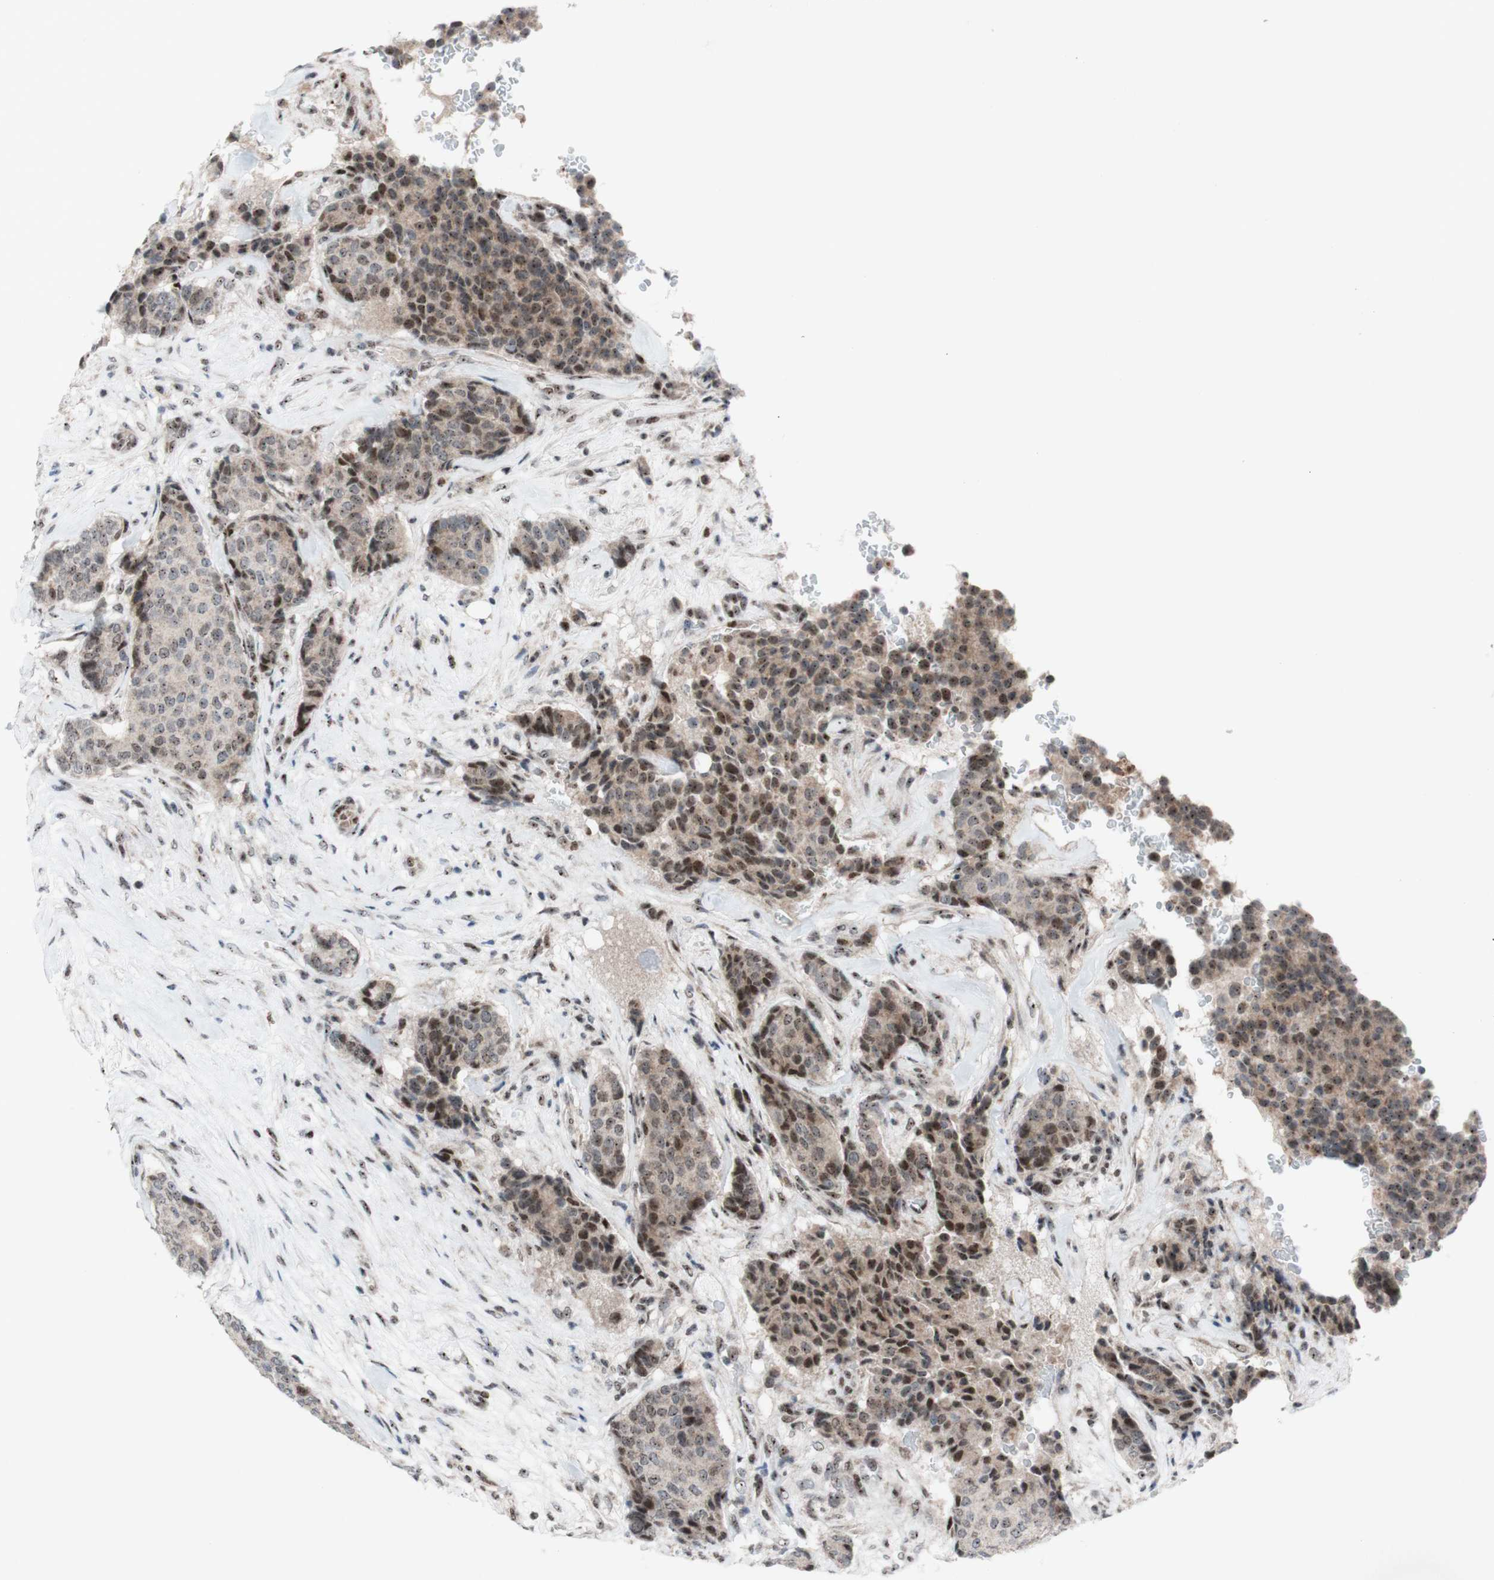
{"staining": {"intensity": "moderate", "quantity": ">75%", "location": "nuclear"}, "tissue": "breast cancer", "cell_type": "Tumor cells", "image_type": "cancer", "snomed": [{"axis": "morphology", "description": "Duct carcinoma"}, {"axis": "topography", "description": "Breast"}], "caption": "Immunohistochemistry micrograph of neoplastic tissue: human intraductal carcinoma (breast) stained using immunohistochemistry (IHC) exhibits medium levels of moderate protein expression localized specifically in the nuclear of tumor cells, appearing as a nuclear brown color.", "gene": "POLR1A", "patient": {"sex": "female", "age": 75}}